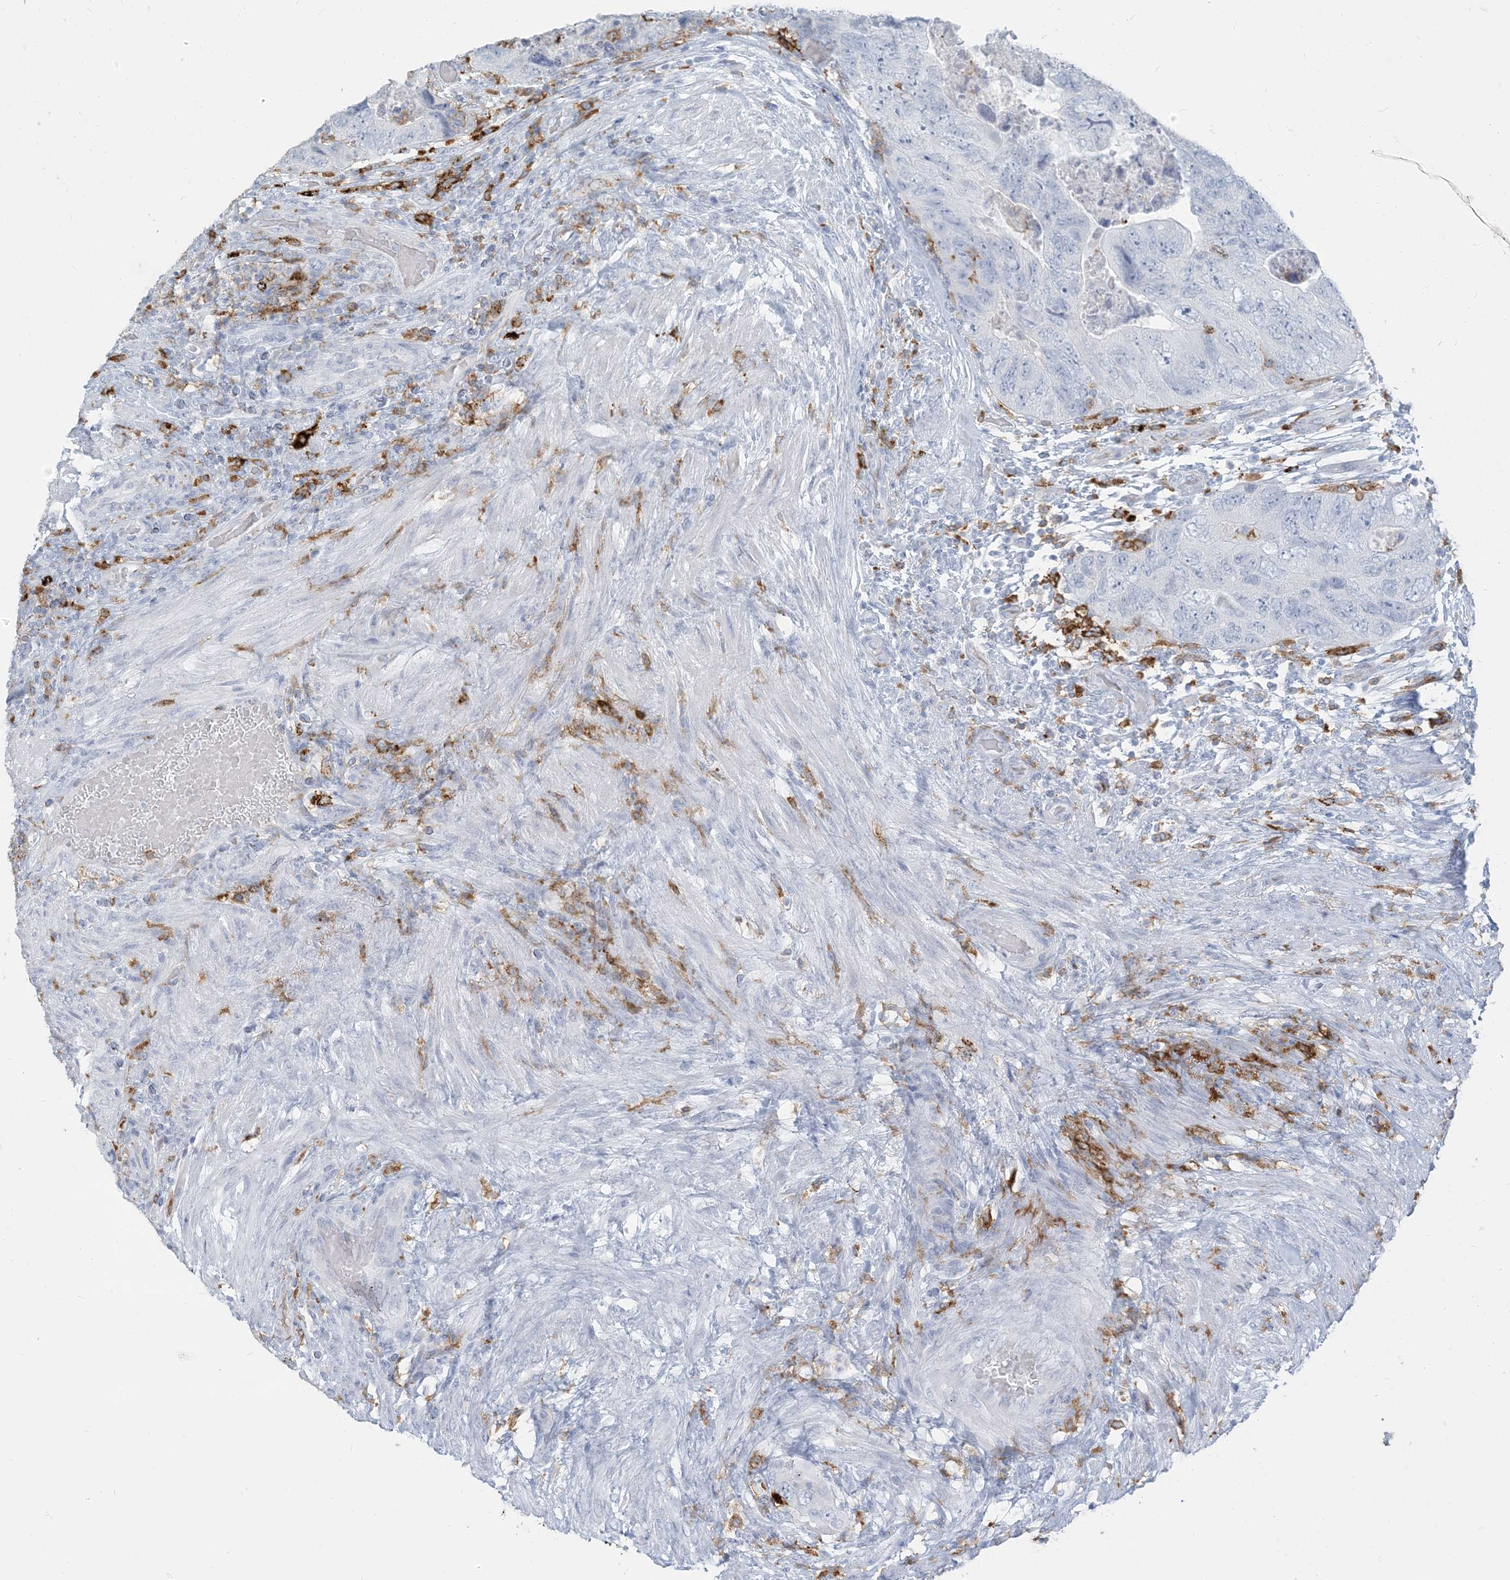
{"staining": {"intensity": "negative", "quantity": "none", "location": "none"}, "tissue": "colorectal cancer", "cell_type": "Tumor cells", "image_type": "cancer", "snomed": [{"axis": "morphology", "description": "Adenocarcinoma, NOS"}, {"axis": "topography", "description": "Rectum"}], "caption": "Immunohistochemistry image of human colorectal adenocarcinoma stained for a protein (brown), which shows no positivity in tumor cells.", "gene": "HLA-DRB1", "patient": {"sex": "male", "age": 63}}